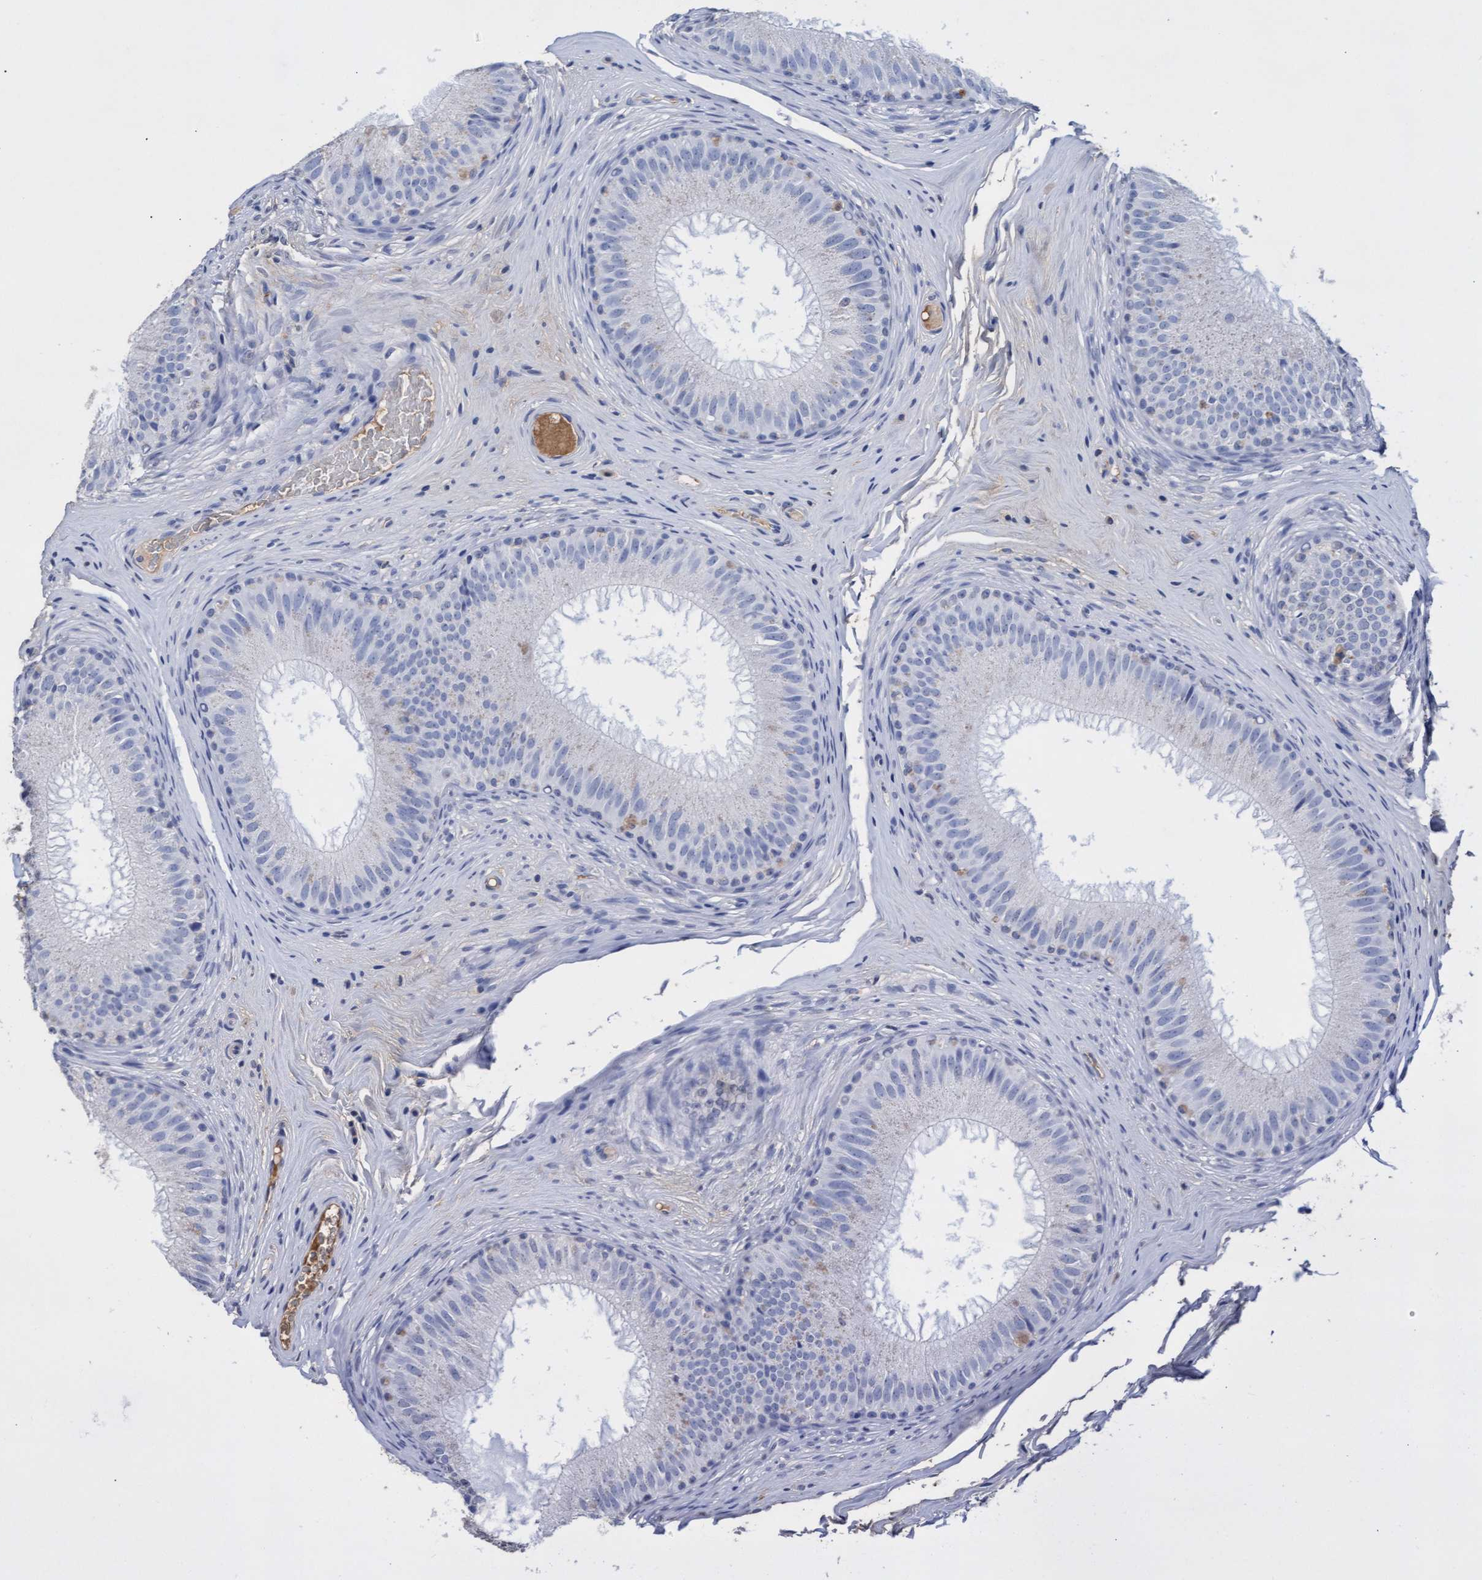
{"staining": {"intensity": "negative", "quantity": "none", "location": "none"}, "tissue": "epididymis", "cell_type": "Glandular cells", "image_type": "normal", "snomed": [{"axis": "morphology", "description": "Normal tissue, NOS"}, {"axis": "topography", "description": "Epididymis"}], "caption": "The photomicrograph exhibits no significant positivity in glandular cells of epididymis. (IHC, brightfield microscopy, high magnification).", "gene": "GPR39", "patient": {"sex": "male", "age": 32}}